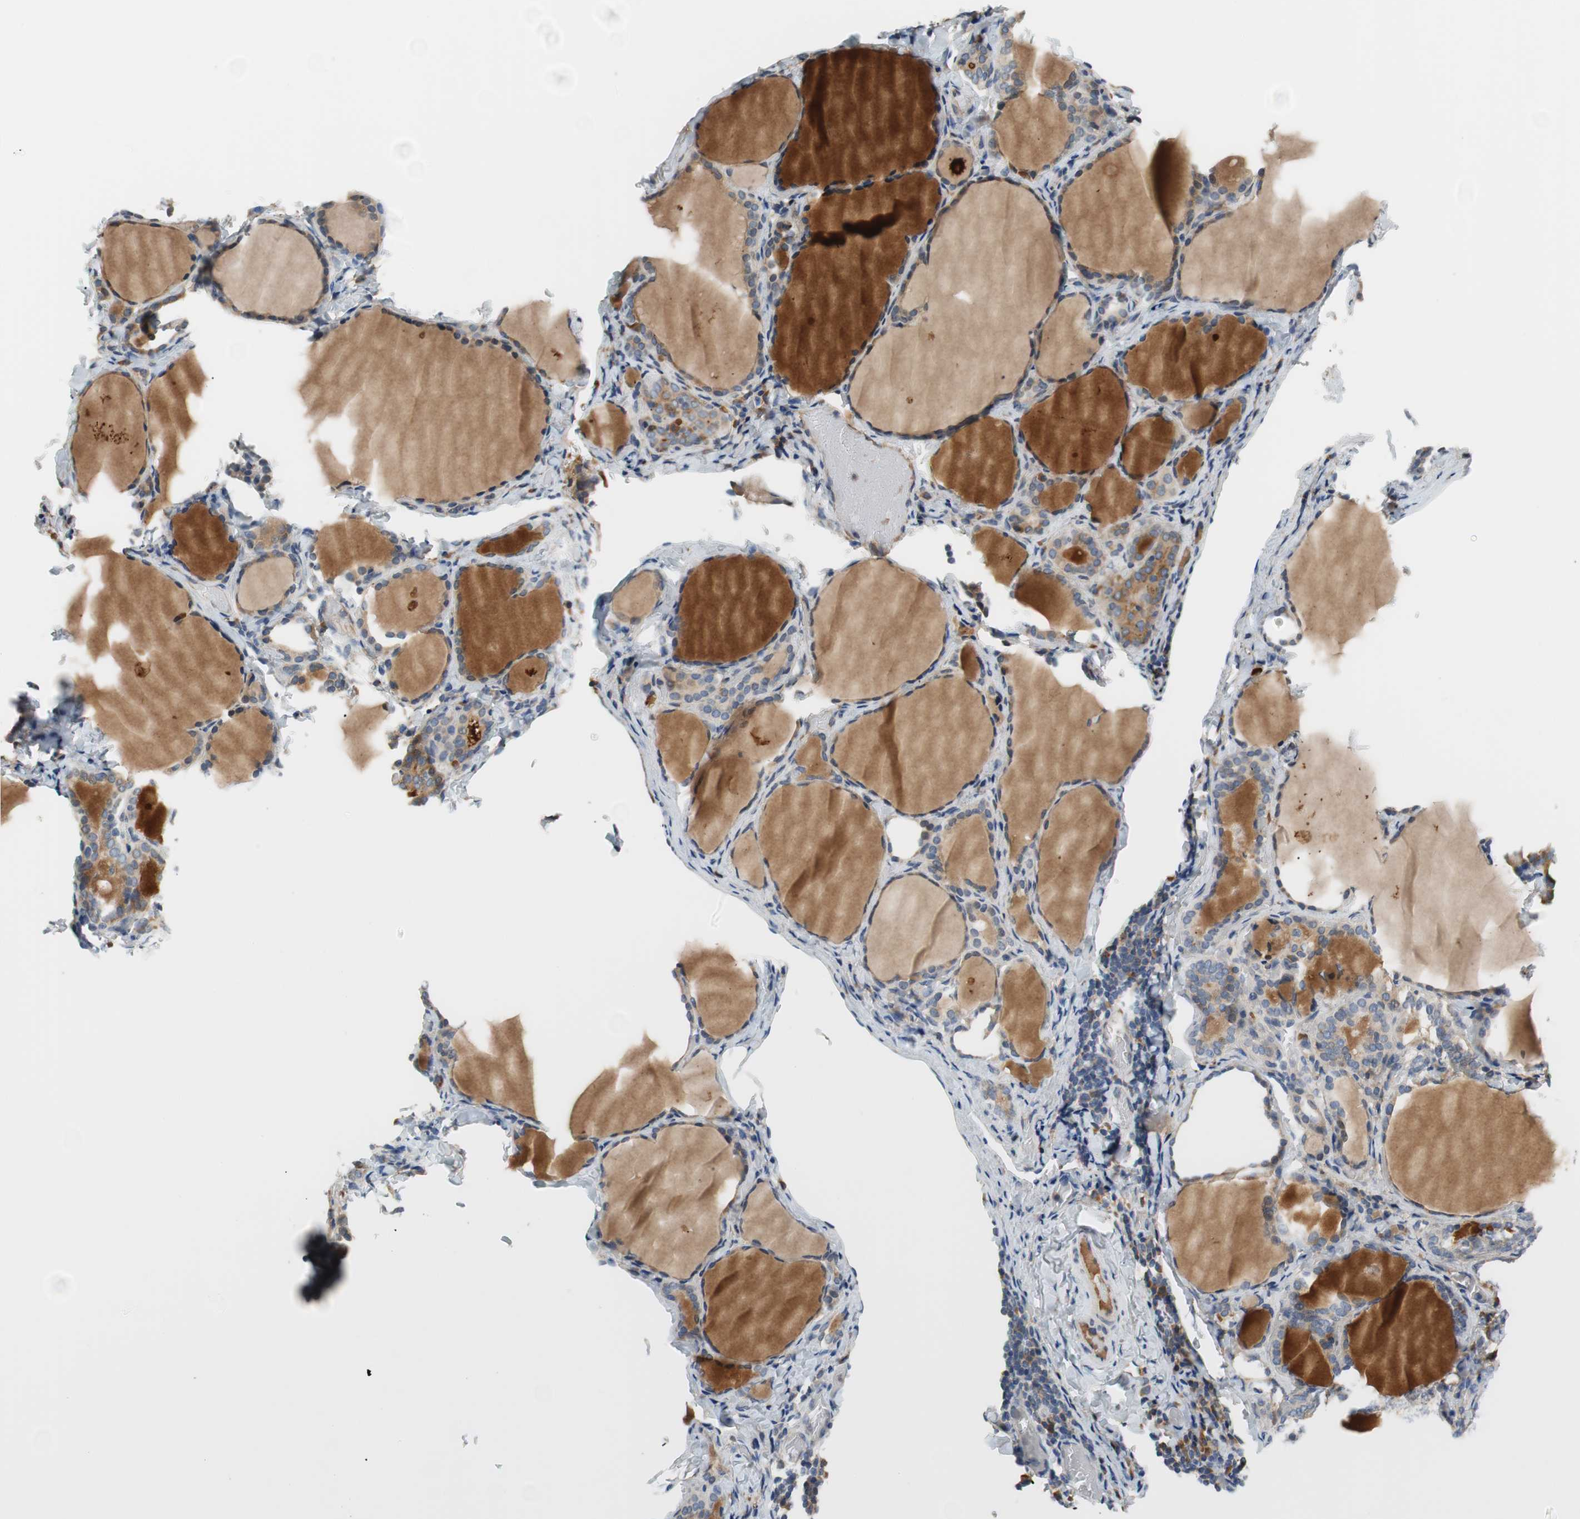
{"staining": {"intensity": "negative", "quantity": "none", "location": "none"}, "tissue": "thyroid gland", "cell_type": "Glandular cells", "image_type": "normal", "snomed": [{"axis": "morphology", "description": "Normal tissue, NOS"}, {"axis": "morphology", "description": "Papillary adenocarcinoma, NOS"}, {"axis": "topography", "description": "Thyroid gland"}], "caption": "This photomicrograph is of unremarkable thyroid gland stained with immunohistochemistry to label a protein in brown with the nuclei are counter-stained blue. There is no positivity in glandular cells. The staining was performed using DAB to visualize the protein expression in brown, while the nuclei were stained in blue with hematoxylin (Magnification: 20x).", "gene": "C4A", "patient": {"sex": "female", "age": 30}}